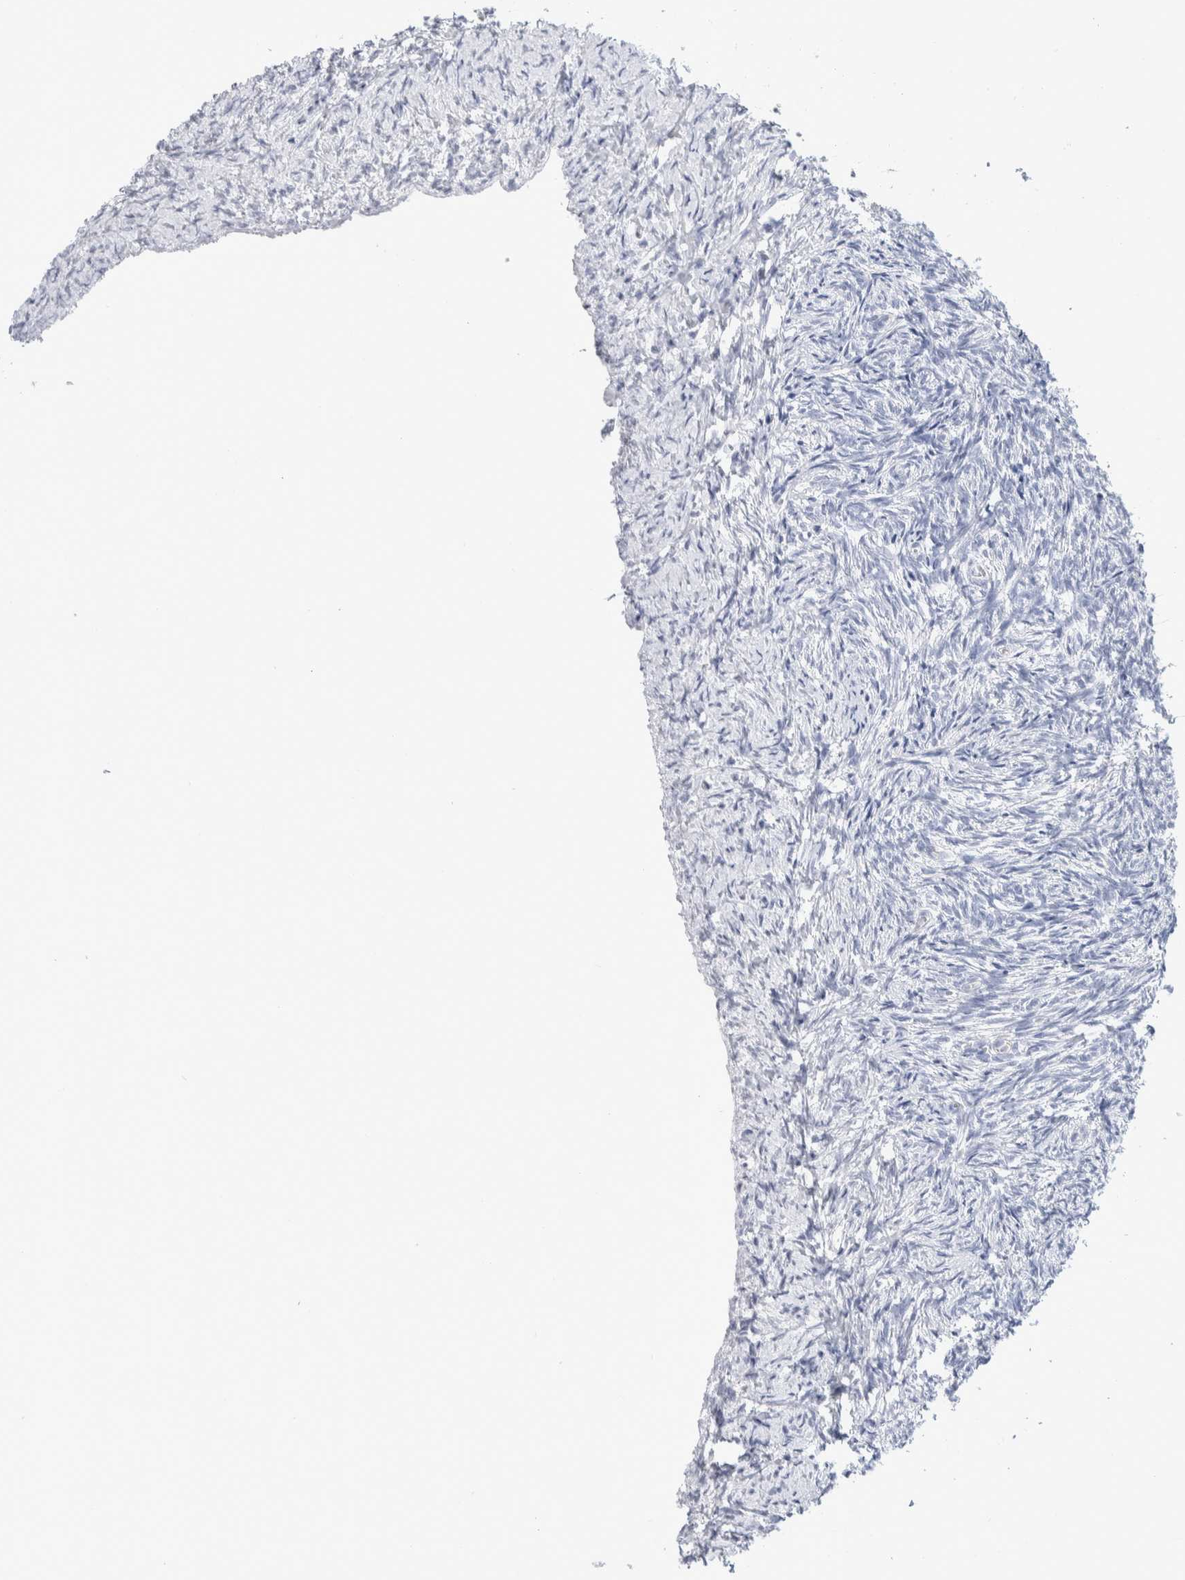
{"staining": {"intensity": "weak", "quantity": "<25%", "location": "cytoplasmic/membranous"}, "tissue": "ovary", "cell_type": "Follicle cells", "image_type": "normal", "snomed": [{"axis": "morphology", "description": "Normal tissue, NOS"}, {"axis": "topography", "description": "Ovary"}], "caption": "IHC image of unremarkable ovary: ovary stained with DAB (3,3'-diaminobenzidine) demonstrates no significant protein expression in follicle cells.", "gene": "GDA", "patient": {"sex": "female", "age": 41}}